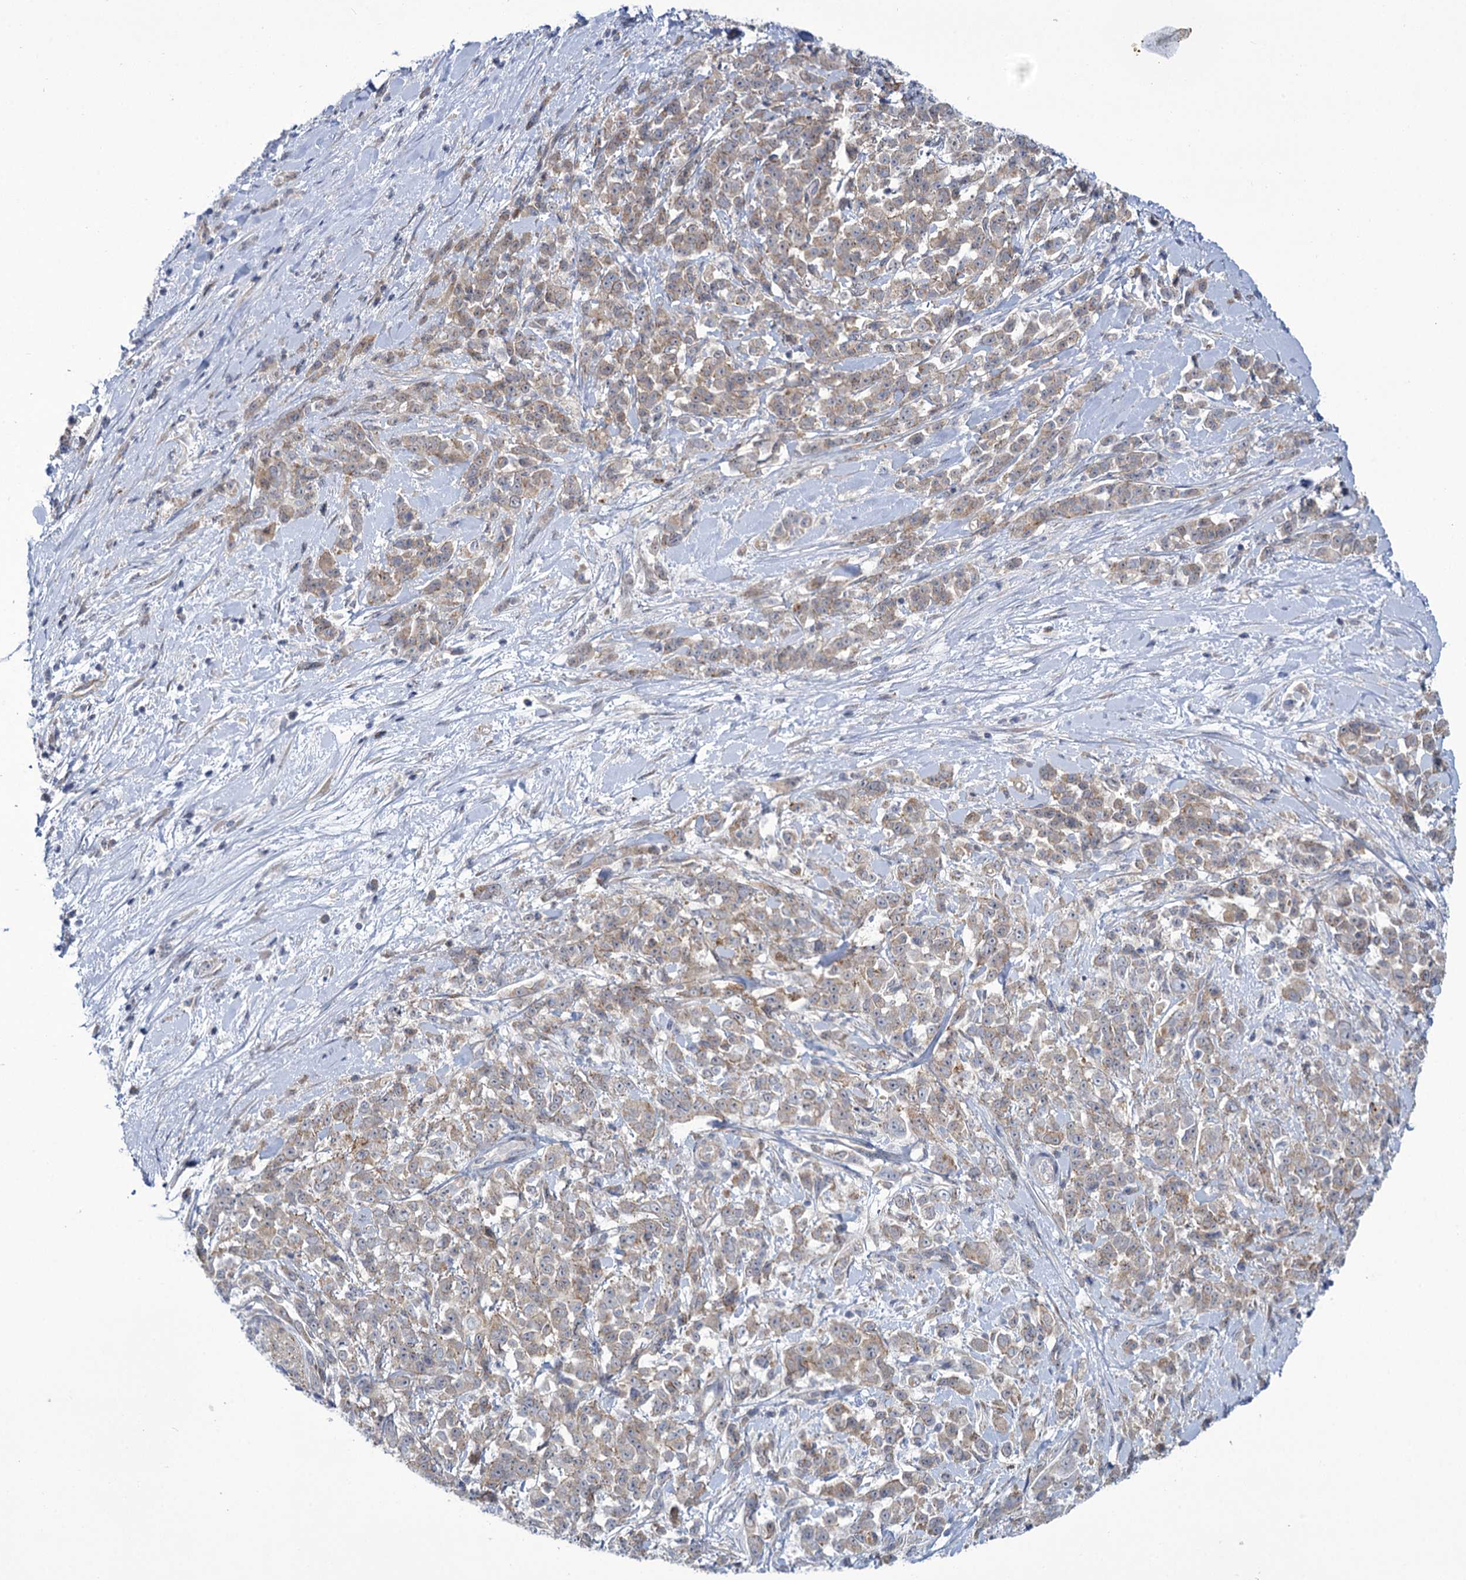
{"staining": {"intensity": "weak", "quantity": ">75%", "location": "cytoplasmic/membranous"}, "tissue": "pancreatic cancer", "cell_type": "Tumor cells", "image_type": "cancer", "snomed": [{"axis": "morphology", "description": "Normal tissue, NOS"}, {"axis": "morphology", "description": "Adenocarcinoma, NOS"}, {"axis": "topography", "description": "Pancreas"}], "caption": "IHC micrograph of neoplastic tissue: human pancreatic adenocarcinoma stained using immunohistochemistry demonstrates low levels of weak protein expression localized specifically in the cytoplasmic/membranous of tumor cells, appearing as a cytoplasmic/membranous brown color.", "gene": "MBLAC2", "patient": {"sex": "female", "age": 64}}